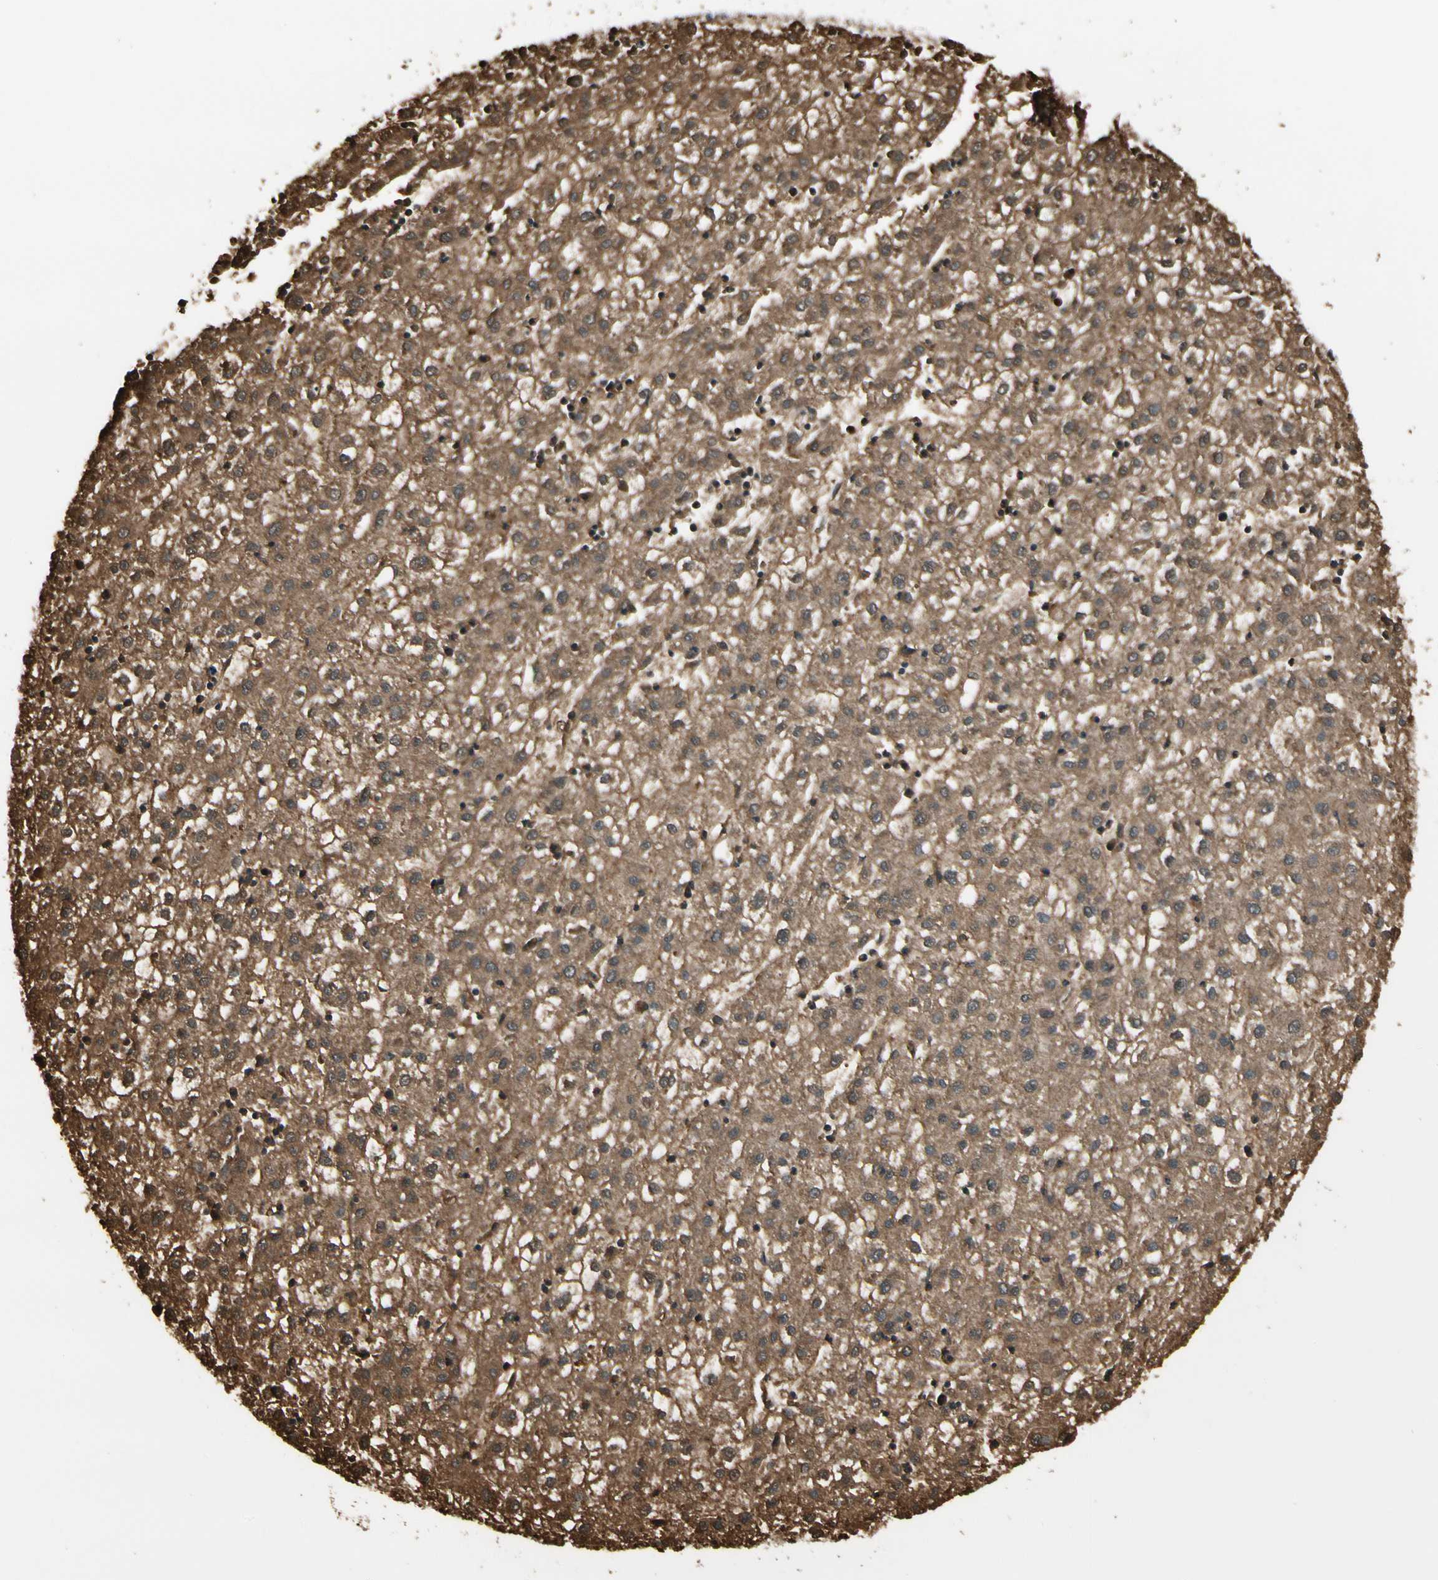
{"staining": {"intensity": "strong", "quantity": ">75%", "location": "cytoplasmic/membranous"}, "tissue": "liver cancer", "cell_type": "Tumor cells", "image_type": "cancer", "snomed": [{"axis": "morphology", "description": "Carcinoma, Hepatocellular, NOS"}, {"axis": "topography", "description": "Liver"}], "caption": "The photomicrograph displays a brown stain indicating the presence of a protein in the cytoplasmic/membranous of tumor cells in liver hepatocellular carcinoma. (IHC, brightfield microscopy, high magnification).", "gene": "EVC", "patient": {"sex": "male", "age": 72}}